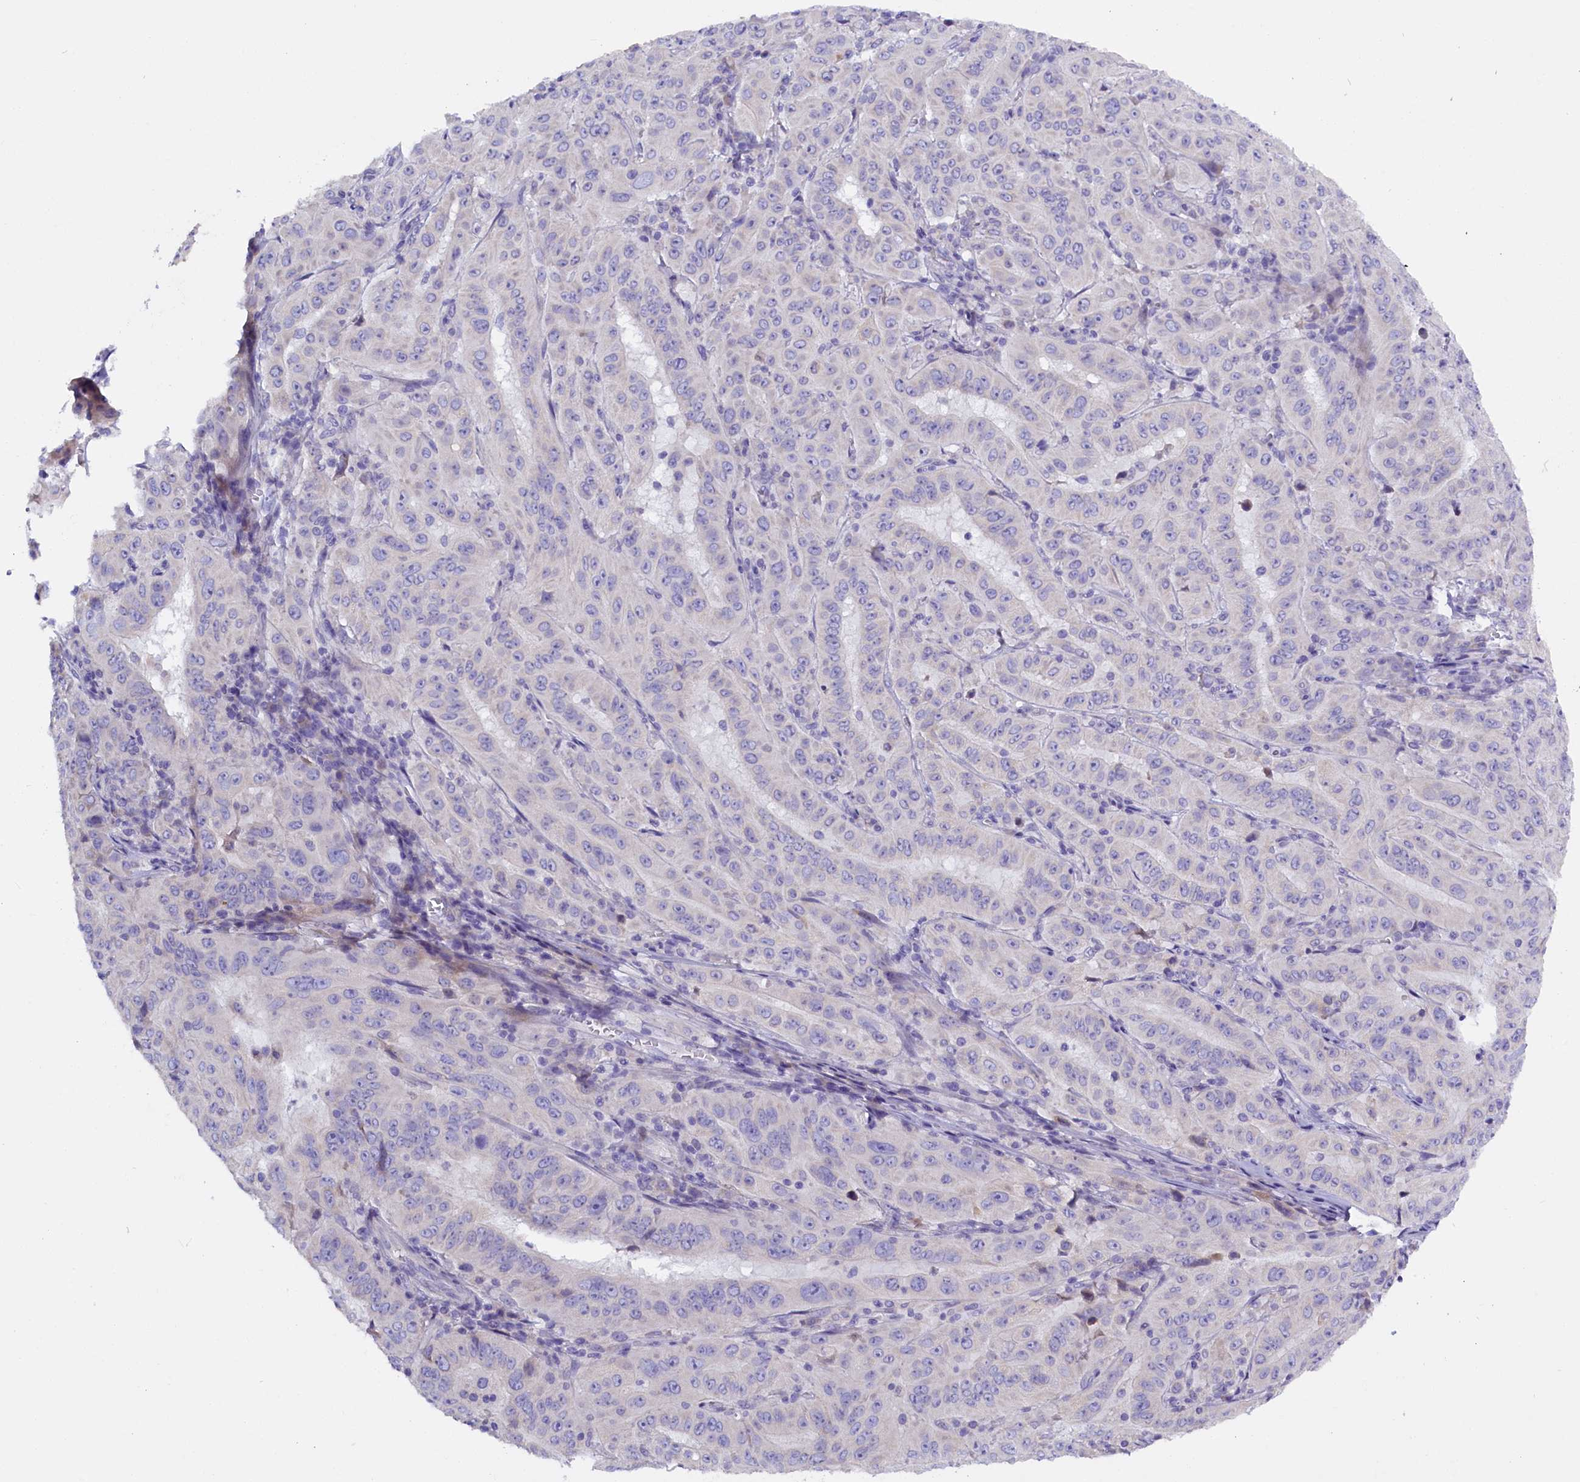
{"staining": {"intensity": "negative", "quantity": "none", "location": "none"}, "tissue": "pancreatic cancer", "cell_type": "Tumor cells", "image_type": "cancer", "snomed": [{"axis": "morphology", "description": "Adenocarcinoma, NOS"}, {"axis": "topography", "description": "Pancreas"}], "caption": "DAB immunohistochemical staining of pancreatic cancer (adenocarcinoma) displays no significant staining in tumor cells.", "gene": "RTTN", "patient": {"sex": "male", "age": 63}}